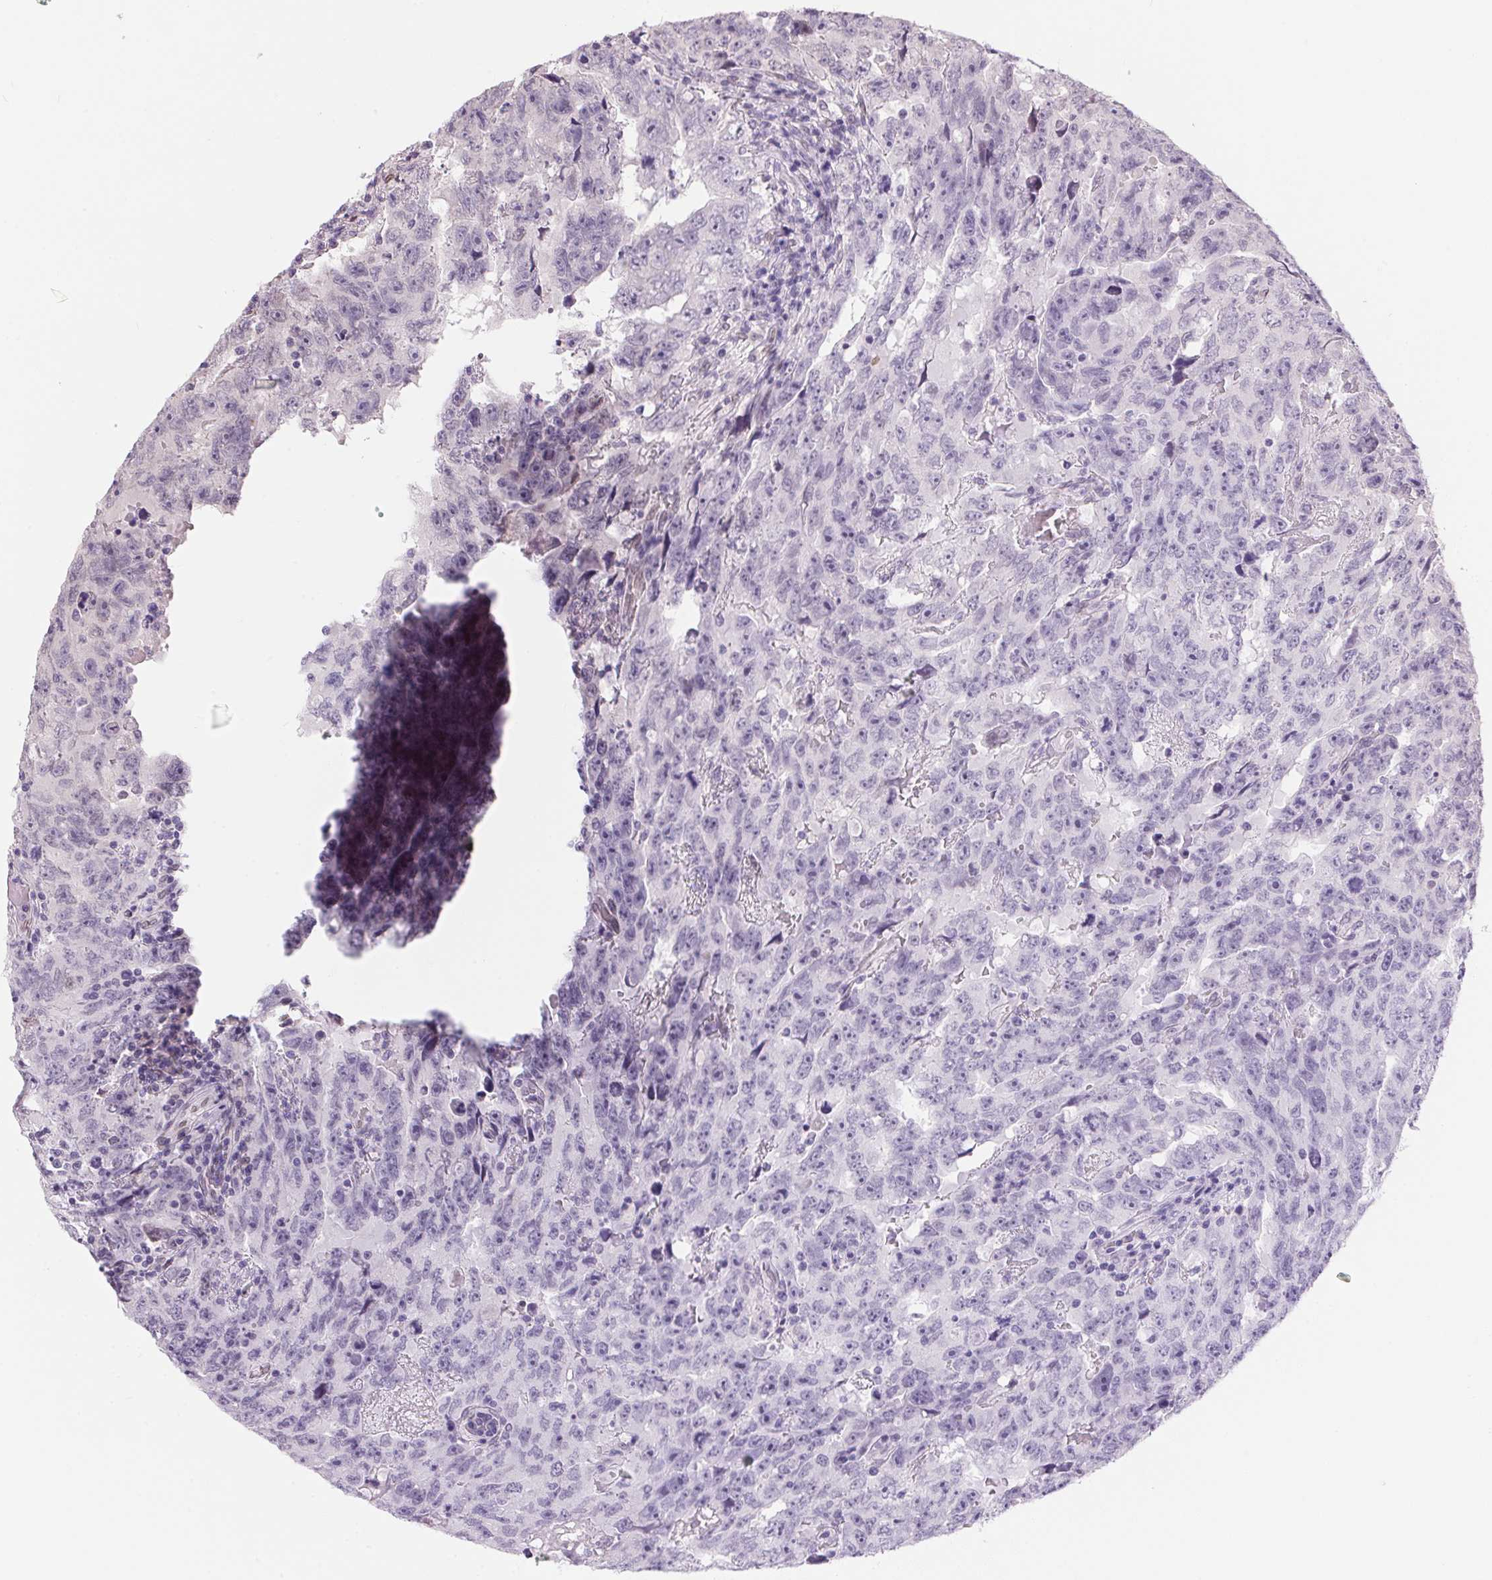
{"staining": {"intensity": "negative", "quantity": "none", "location": "none"}, "tissue": "testis cancer", "cell_type": "Tumor cells", "image_type": "cancer", "snomed": [{"axis": "morphology", "description": "Carcinoma, Embryonal, NOS"}, {"axis": "topography", "description": "Testis"}], "caption": "Protein analysis of testis embryonal carcinoma displays no significant expression in tumor cells. (DAB immunohistochemistry (IHC), high magnification).", "gene": "TMEM175", "patient": {"sex": "male", "age": 24}}